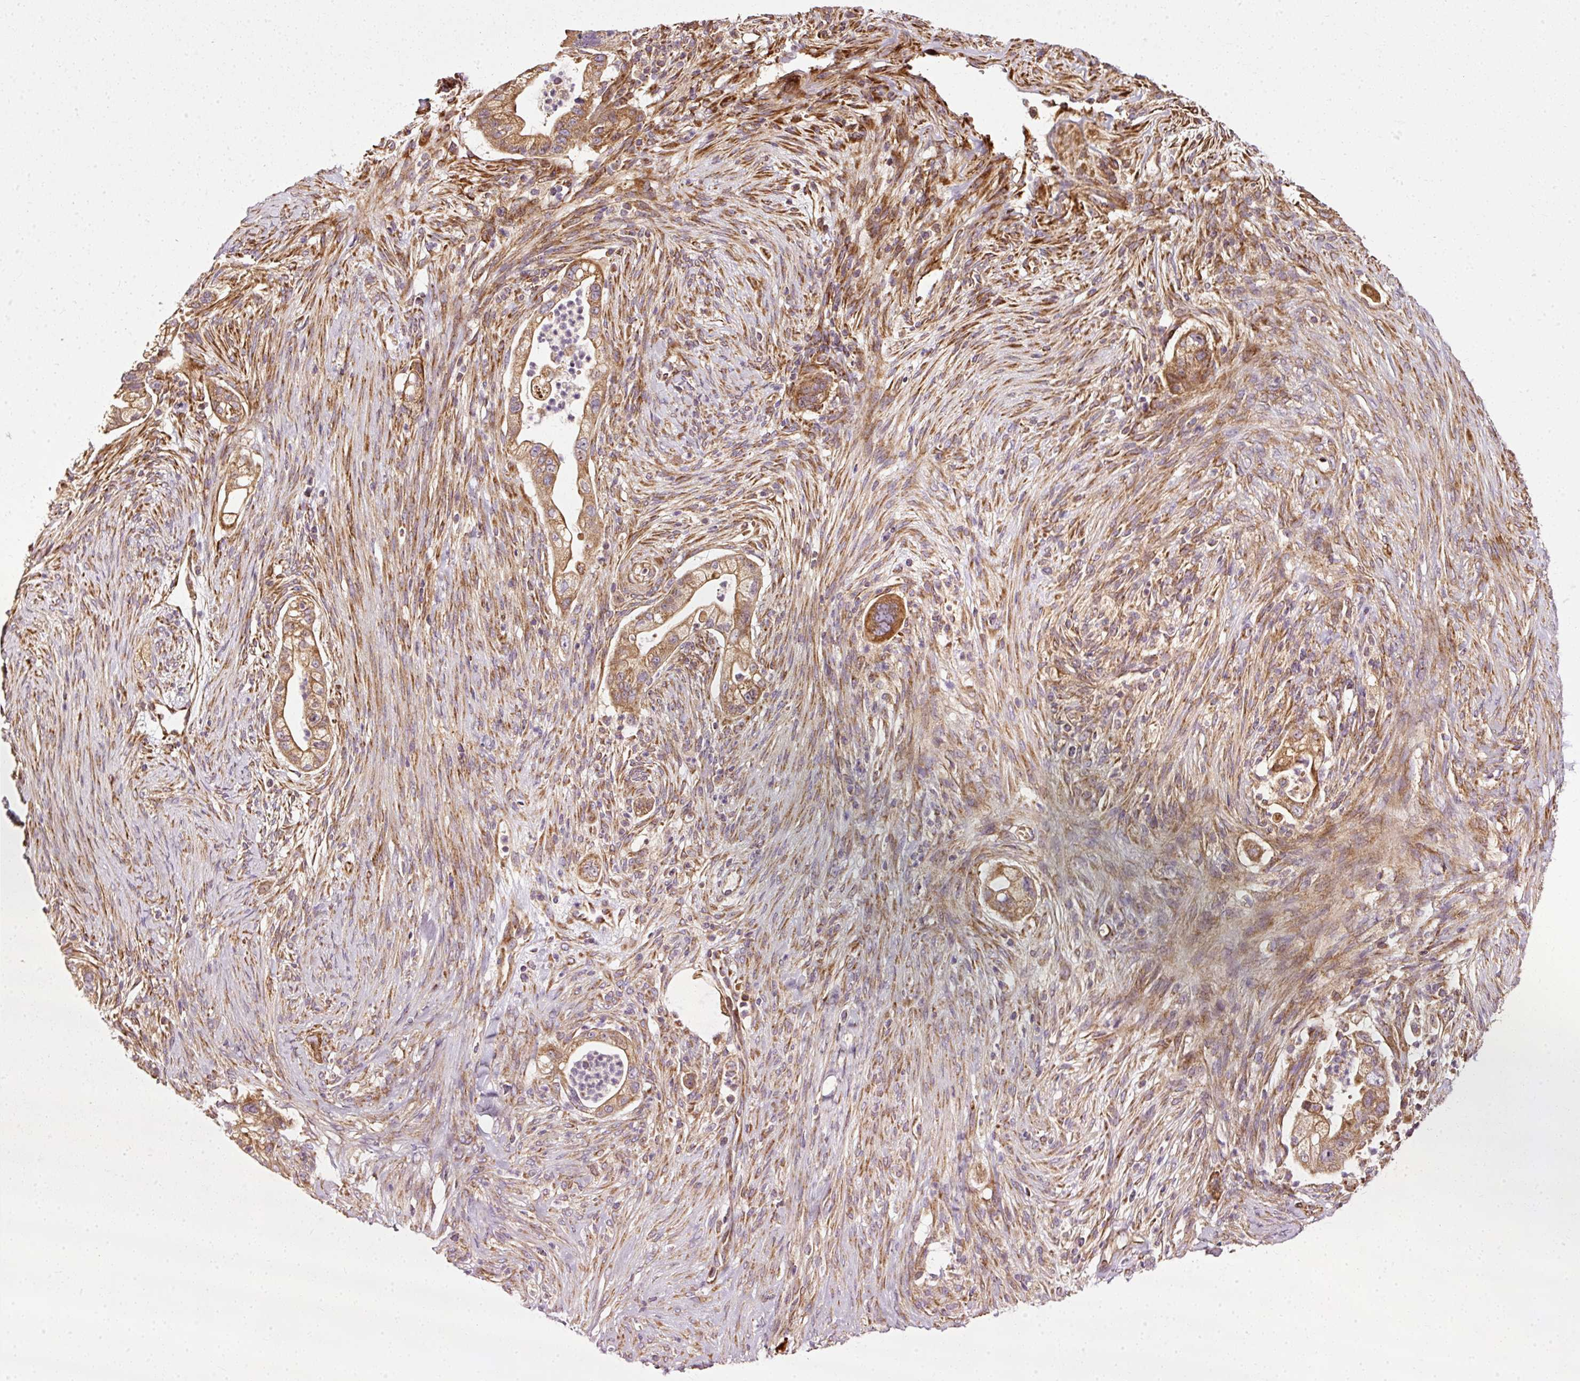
{"staining": {"intensity": "moderate", "quantity": ">75%", "location": "cytoplasmic/membranous"}, "tissue": "pancreatic cancer", "cell_type": "Tumor cells", "image_type": "cancer", "snomed": [{"axis": "morphology", "description": "Adenocarcinoma, NOS"}, {"axis": "topography", "description": "Pancreas"}], "caption": "Approximately >75% of tumor cells in pancreatic cancer show moderate cytoplasmic/membranous protein staining as visualized by brown immunohistochemical staining.", "gene": "ISCU", "patient": {"sex": "male", "age": 44}}